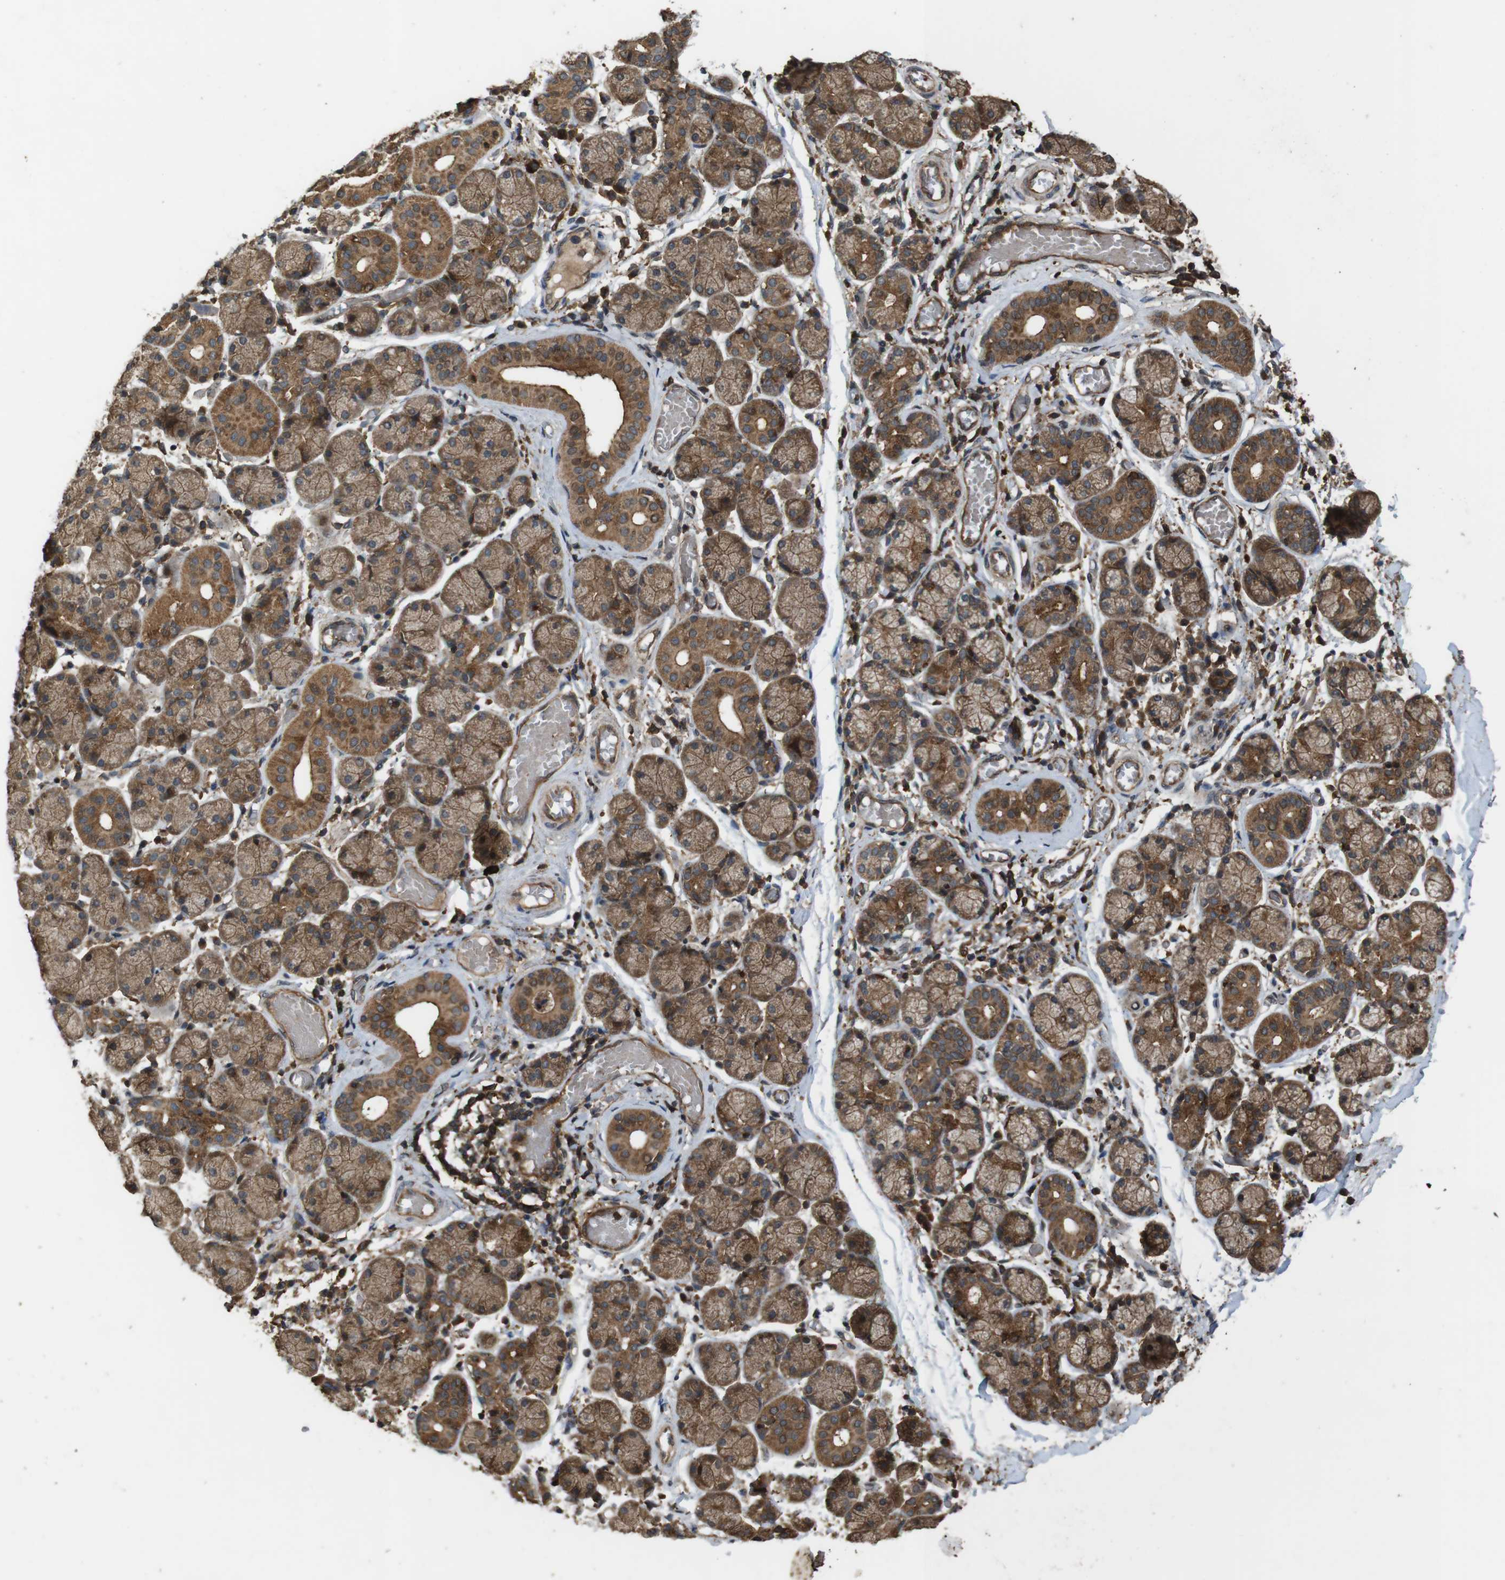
{"staining": {"intensity": "moderate", "quantity": ">75%", "location": "cytoplasmic/membranous"}, "tissue": "salivary gland", "cell_type": "Glandular cells", "image_type": "normal", "snomed": [{"axis": "morphology", "description": "Normal tissue, NOS"}, {"axis": "topography", "description": "Salivary gland"}], "caption": "Approximately >75% of glandular cells in unremarkable human salivary gland show moderate cytoplasmic/membranous protein expression as visualized by brown immunohistochemical staining.", "gene": "BAG4", "patient": {"sex": "female", "age": 24}}